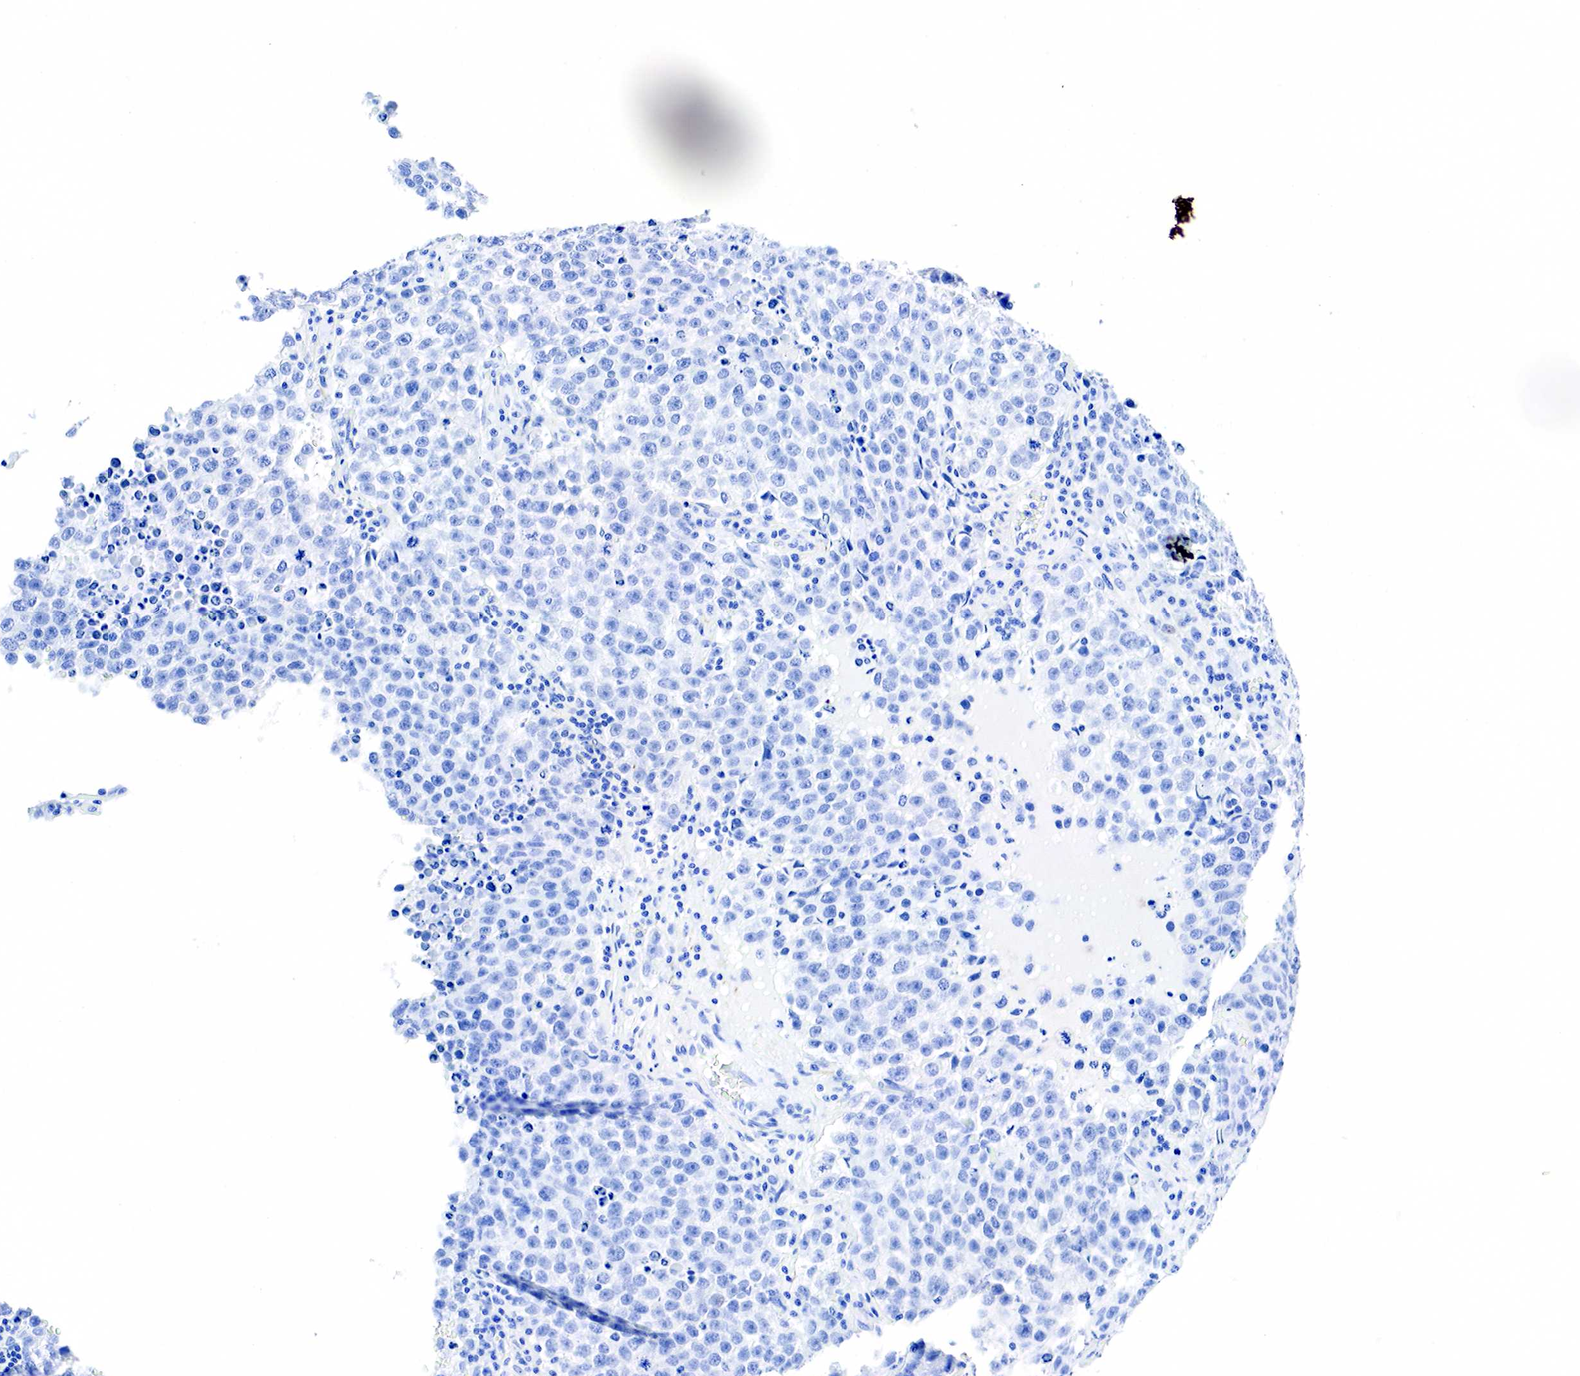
{"staining": {"intensity": "negative", "quantity": "none", "location": "none"}, "tissue": "testis cancer", "cell_type": "Tumor cells", "image_type": "cancer", "snomed": [{"axis": "morphology", "description": "Seminoma, NOS"}, {"axis": "topography", "description": "Testis"}], "caption": "The IHC histopathology image has no significant positivity in tumor cells of testis cancer (seminoma) tissue.", "gene": "KRT7", "patient": {"sex": "male", "age": 36}}